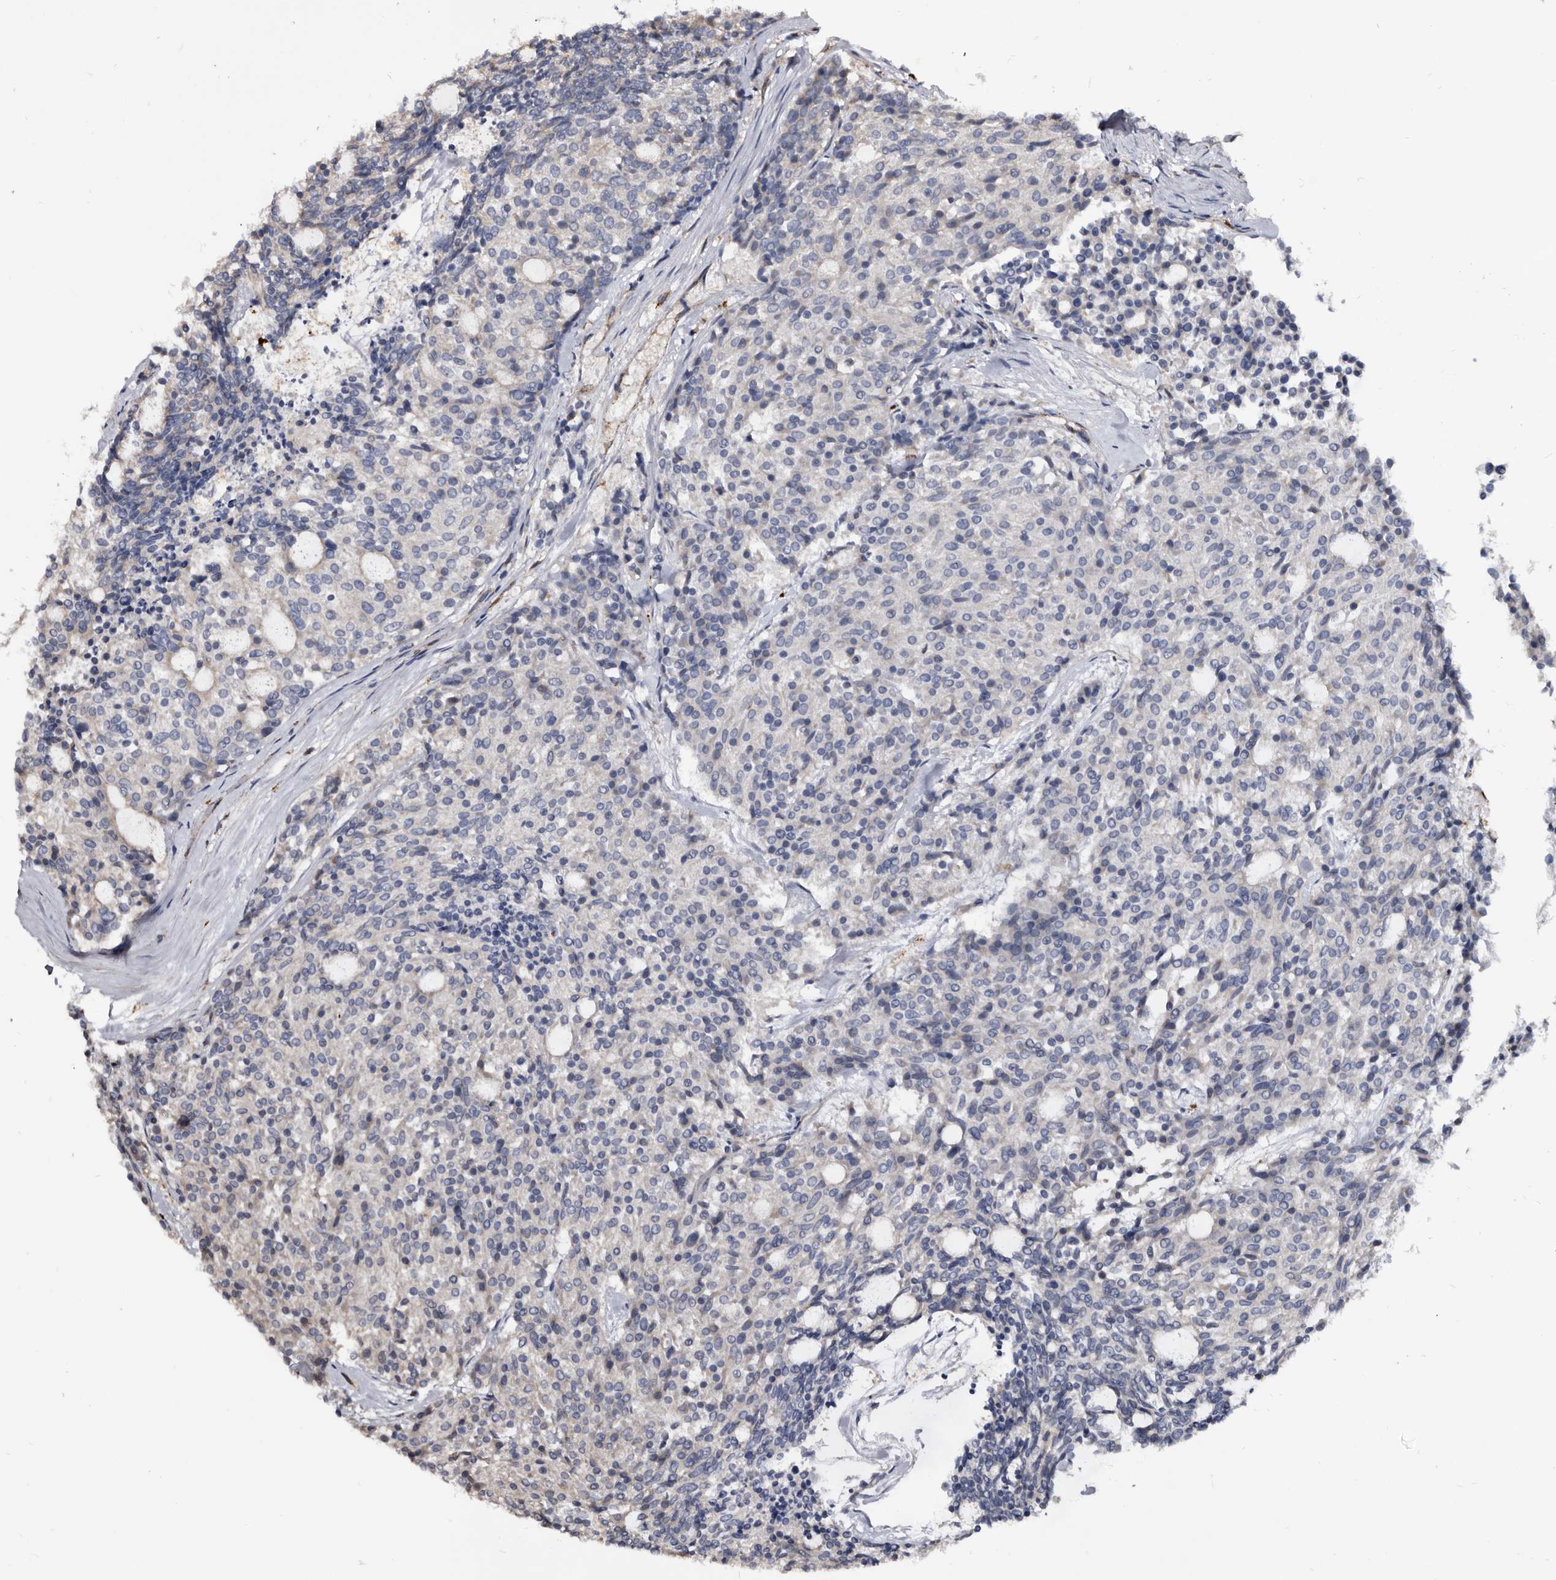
{"staining": {"intensity": "negative", "quantity": "none", "location": "none"}, "tissue": "carcinoid", "cell_type": "Tumor cells", "image_type": "cancer", "snomed": [{"axis": "morphology", "description": "Carcinoid, malignant, NOS"}, {"axis": "topography", "description": "Pancreas"}], "caption": "Image shows no significant protein positivity in tumor cells of carcinoid.", "gene": "CTSA", "patient": {"sex": "female", "age": 54}}